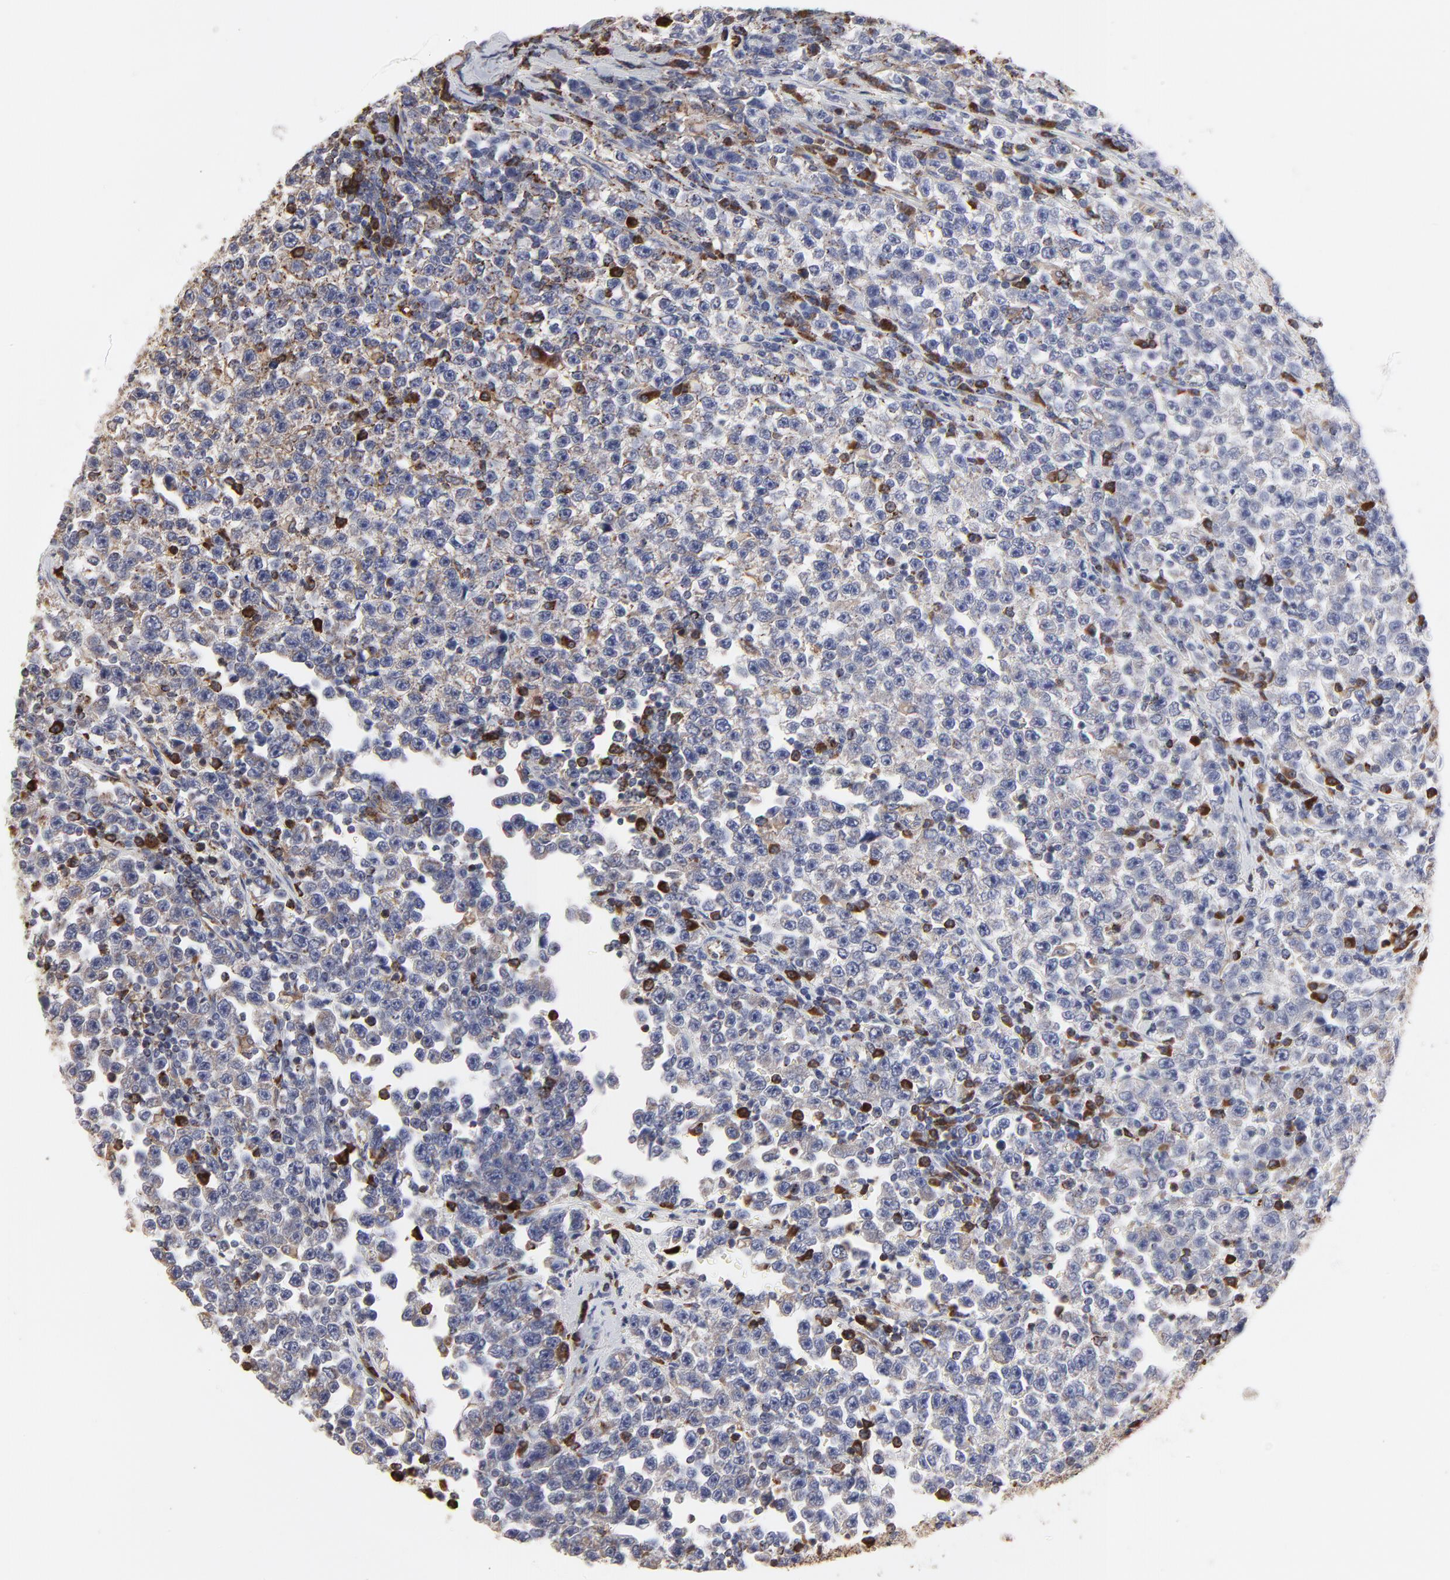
{"staining": {"intensity": "moderate", "quantity": "<25%", "location": "cytoplasmic/membranous"}, "tissue": "testis cancer", "cell_type": "Tumor cells", "image_type": "cancer", "snomed": [{"axis": "morphology", "description": "Seminoma, NOS"}, {"axis": "topography", "description": "Testis"}], "caption": "Protein expression analysis of testis cancer demonstrates moderate cytoplasmic/membranous expression in approximately <25% of tumor cells. The staining was performed using DAB (3,3'-diaminobenzidine) to visualize the protein expression in brown, while the nuclei were stained in blue with hematoxylin (Magnification: 20x).", "gene": "TRIM22", "patient": {"sex": "male", "age": 43}}